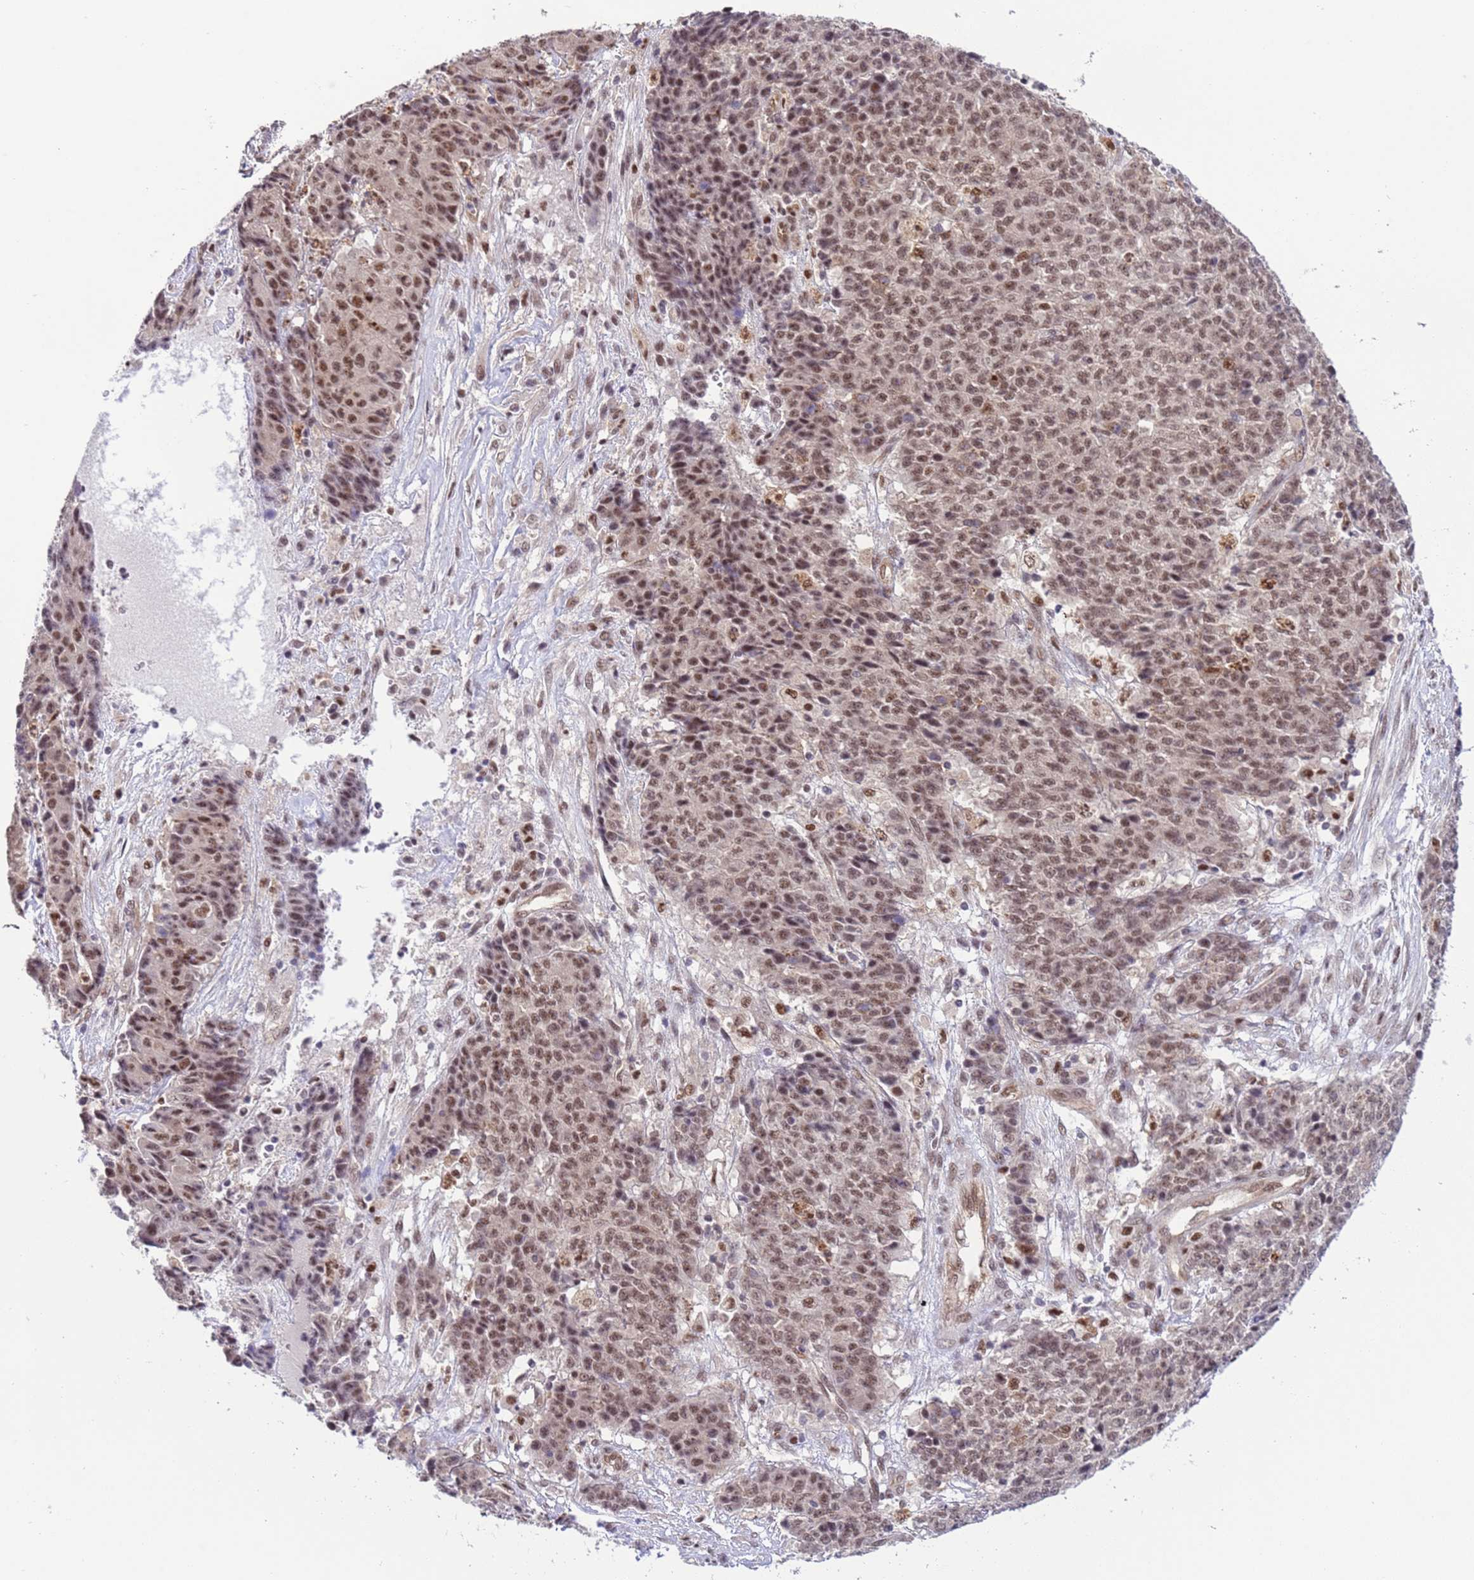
{"staining": {"intensity": "moderate", "quantity": ">75%", "location": "nuclear"}, "tissue": "ovarian cancer", "cell_type": "Tumor cells", "image_type": "cancer", "snomed": [{"axis": "morphology", "description": "Carcinoma, endometroid"}, {"axis": "topography", "description": "Ovary"}], "caption": "Brown immunohistochemical staining in human ovarian endometroid carcinoma displays moderate nuclear expression in about >75% of tumor cells. (DAB = brown stain, brightfield microscopy at high magnification).", "gene": "PRPF6", "patient": {"sex": "female", "age": 42}}